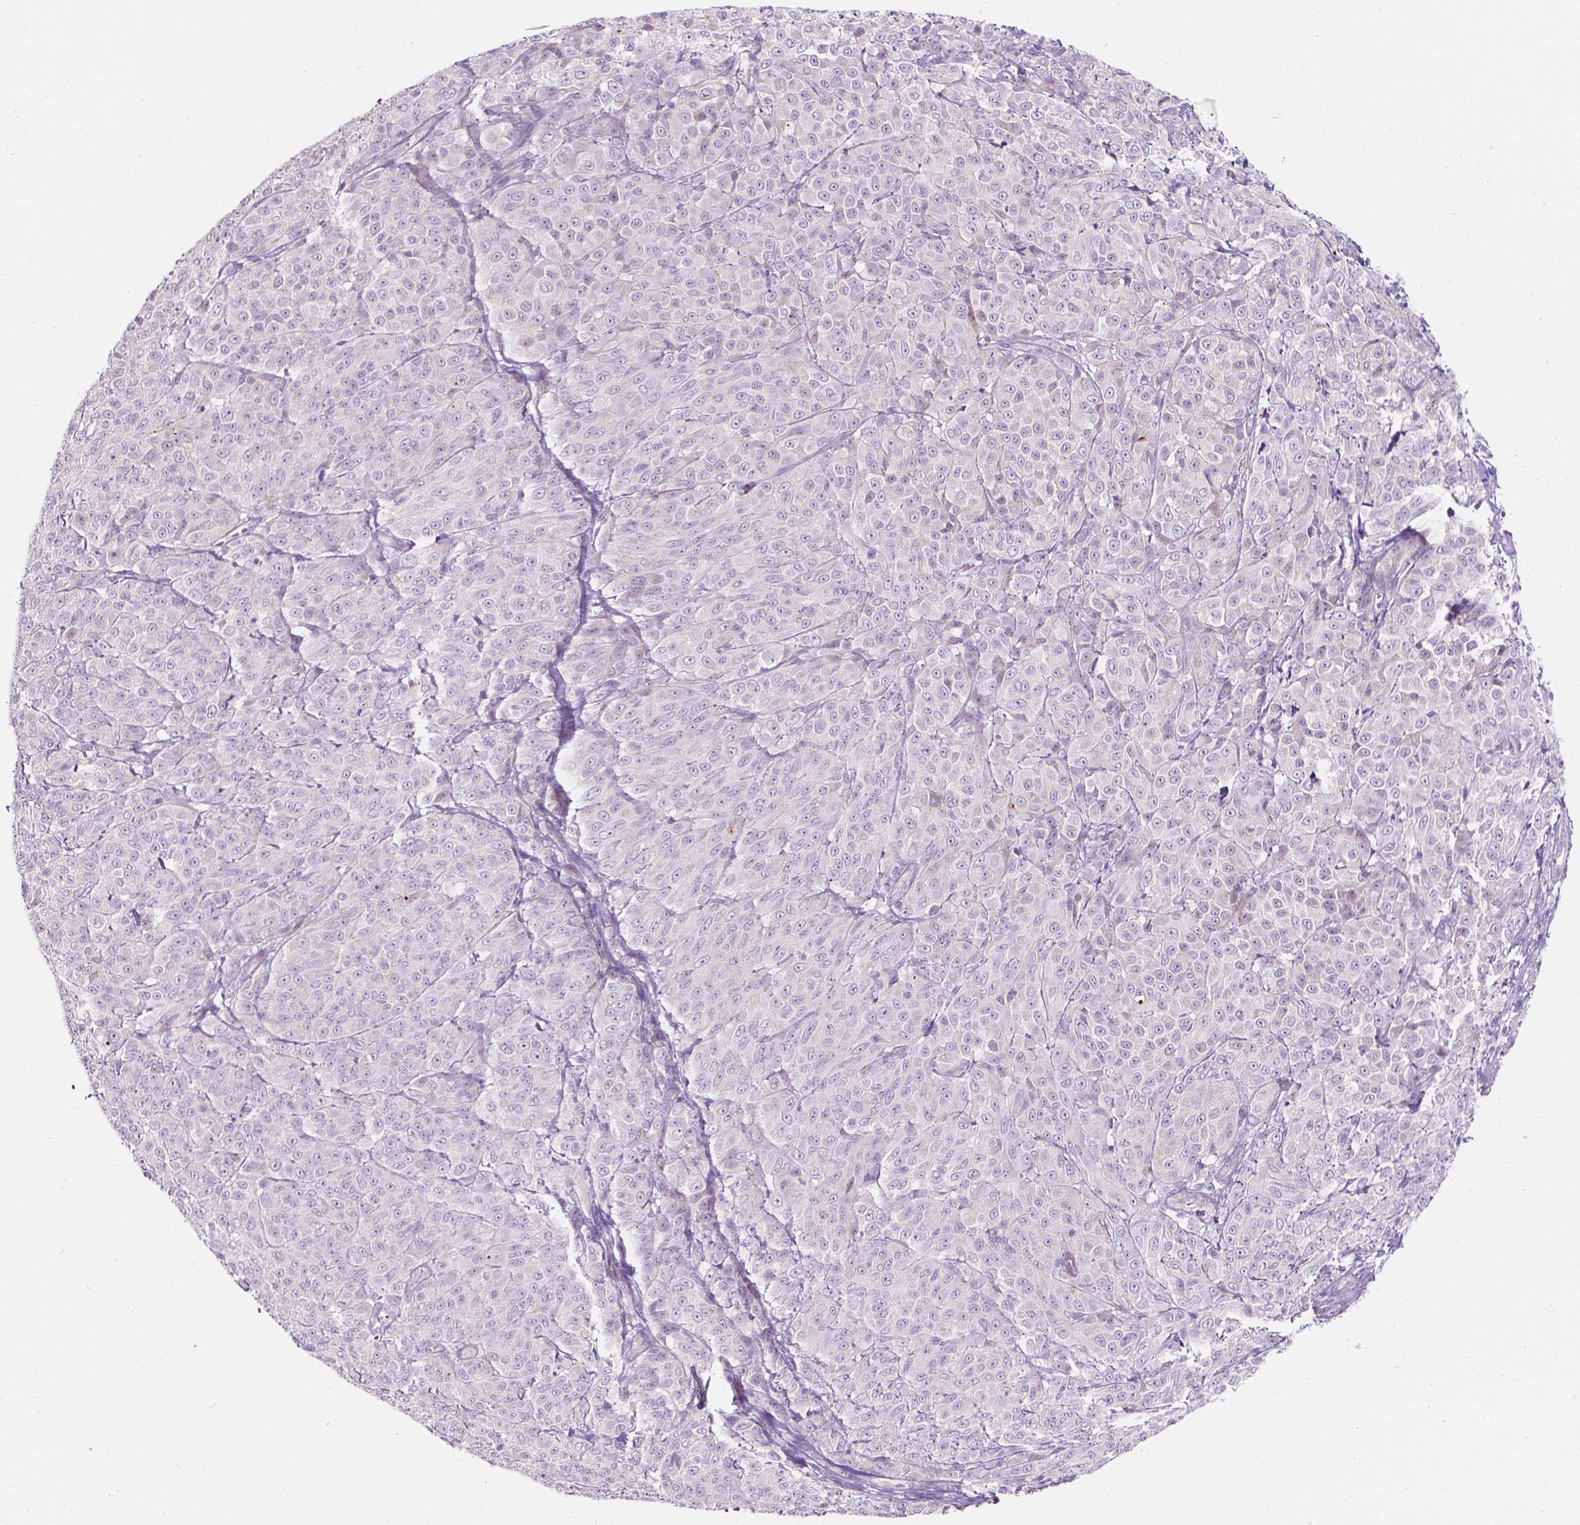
{"staining": {"intensity": "negative", "quantity": "none", "location": "none"}, "tissue": "melanoma", "cell_type": "Tumor cells", "image_type": "cancer", "snomed": [{"axis": "morphology", "description": "Malignant melanoma, NOS"}, {"axis": "topography", "description": "Skin"}], "caption": "High power microscopy image of an immunohistochemistry (IHC) micrograph of malignant melanoma, revealing no significant staining in tumor cells. The staining is performed using DAB brown chromogen with nuclei counter-stained in using hematoxylin.", "gene": "NOS1AP", "patient": {"sex": "male", "age": 89}}